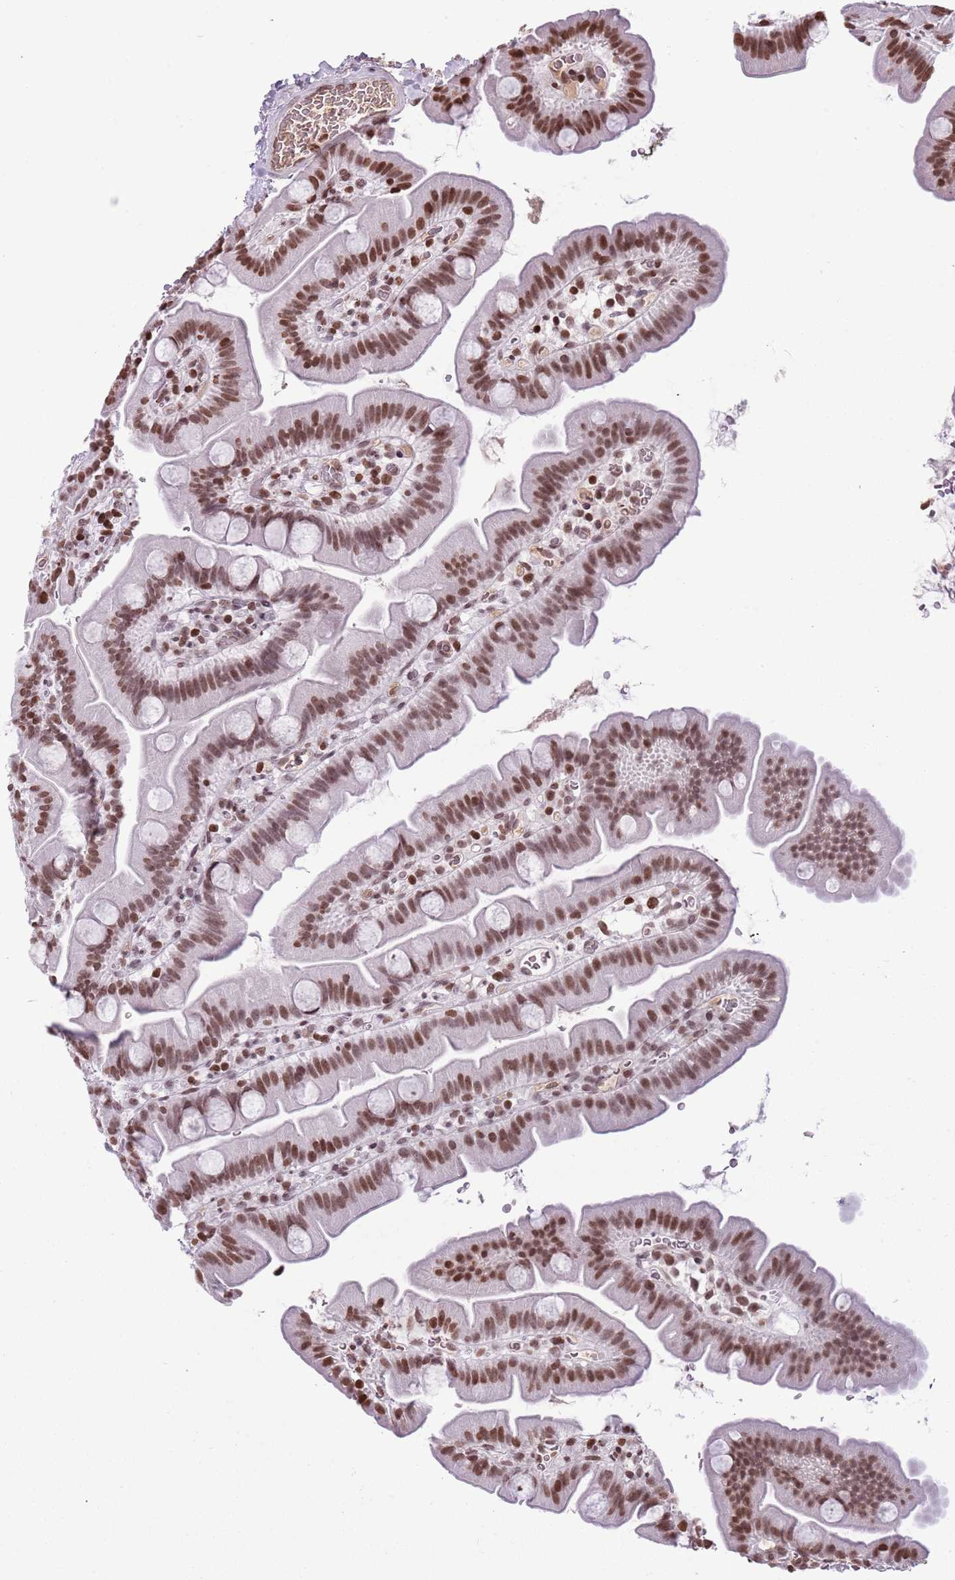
{"staining": {"intensity": "moderate", "quantity": ">75%", "location": "nuclear"}, "tissue": "small intestine", "cell_type": "Glandular cells", "image_type": "normal", "snomed": [{"axis": "morphology", "description": "Normal tissue, NOS"}, {"axis": "topography", "description": "Small intestine"}], "caption": "Protein analysis of normal small intestine shows moderate nuclear staining in about >75% of glandular cells.", "gene": "KPNA3", "patient": {"sex": "female", "age": 68}}